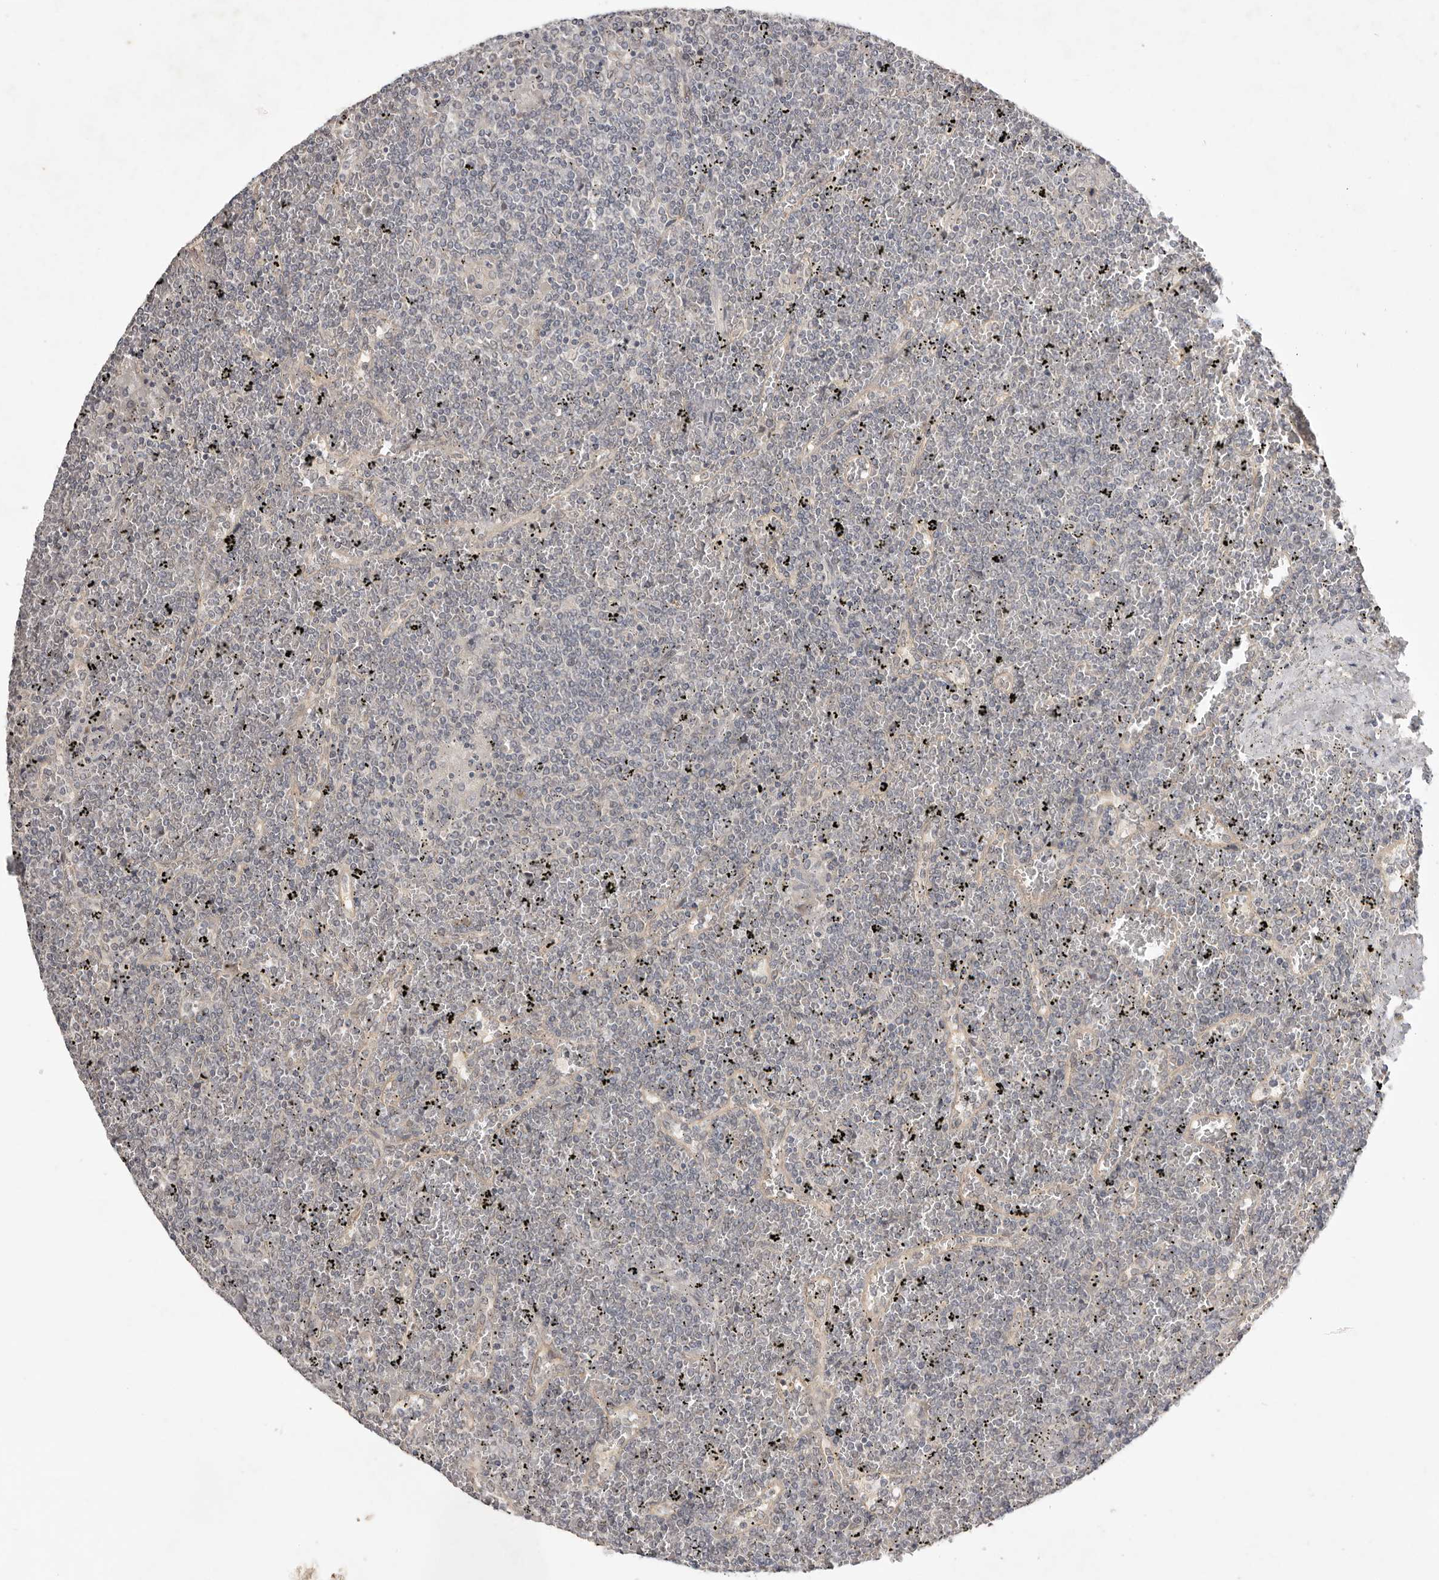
{"staining": {"intensity": "negative", "quantity": "none", "location": "none"}, "tissue": "lymphoma", "cell_type": "Tumor cells", "image_type": "cancer", "snomed": [{"axis": "morphology", "description": "Malignant lymphoma, non-Hodgkin's type, Low grade"}, {"axis": "topography", "description": "Spleen"}], "caption": "This is an immunohistochemistry histopathology image of lymphoma. There is no staining in tumor cells.", "gene": "NSUN4", "patient": {"sex": "female", "age": 19}}